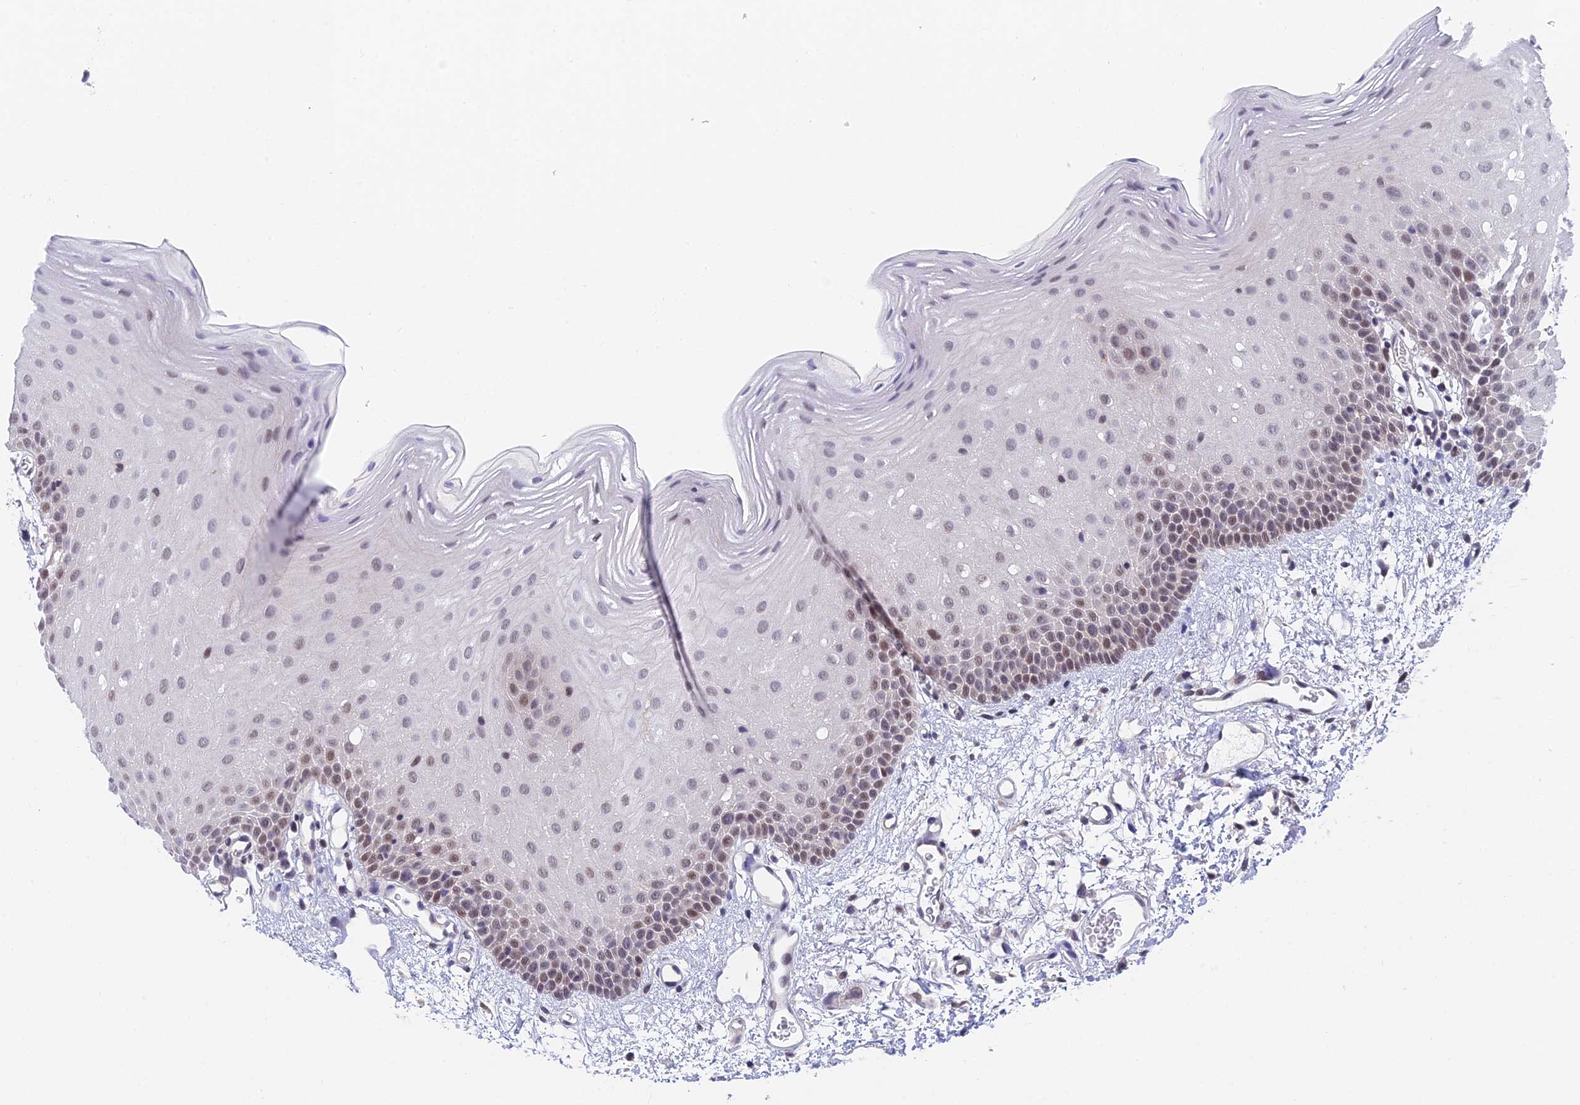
{"staining": {"intensity": "moderate", "quantity": "<25%", "location": "nuclear"}, "tissue": "oral mucosa", "cell_type": "Squamous epithelial cells", "image_type": "normal", "snomed": [{"axis": "morphology", "description": "Normal tissue, NOS"}, {"axis": "topography", "description": "Oral tissue"}], "caption": "Immunohistochemistry (IHC) image of unremarkable oral mucosa stained for a protein (brown), which demonstrates low levels of moderate nuclear expression in approximately <25% of squamous epithelial cells.", "gene": "NSMCE1", "patient": {"sex": "female", "age": 70}}